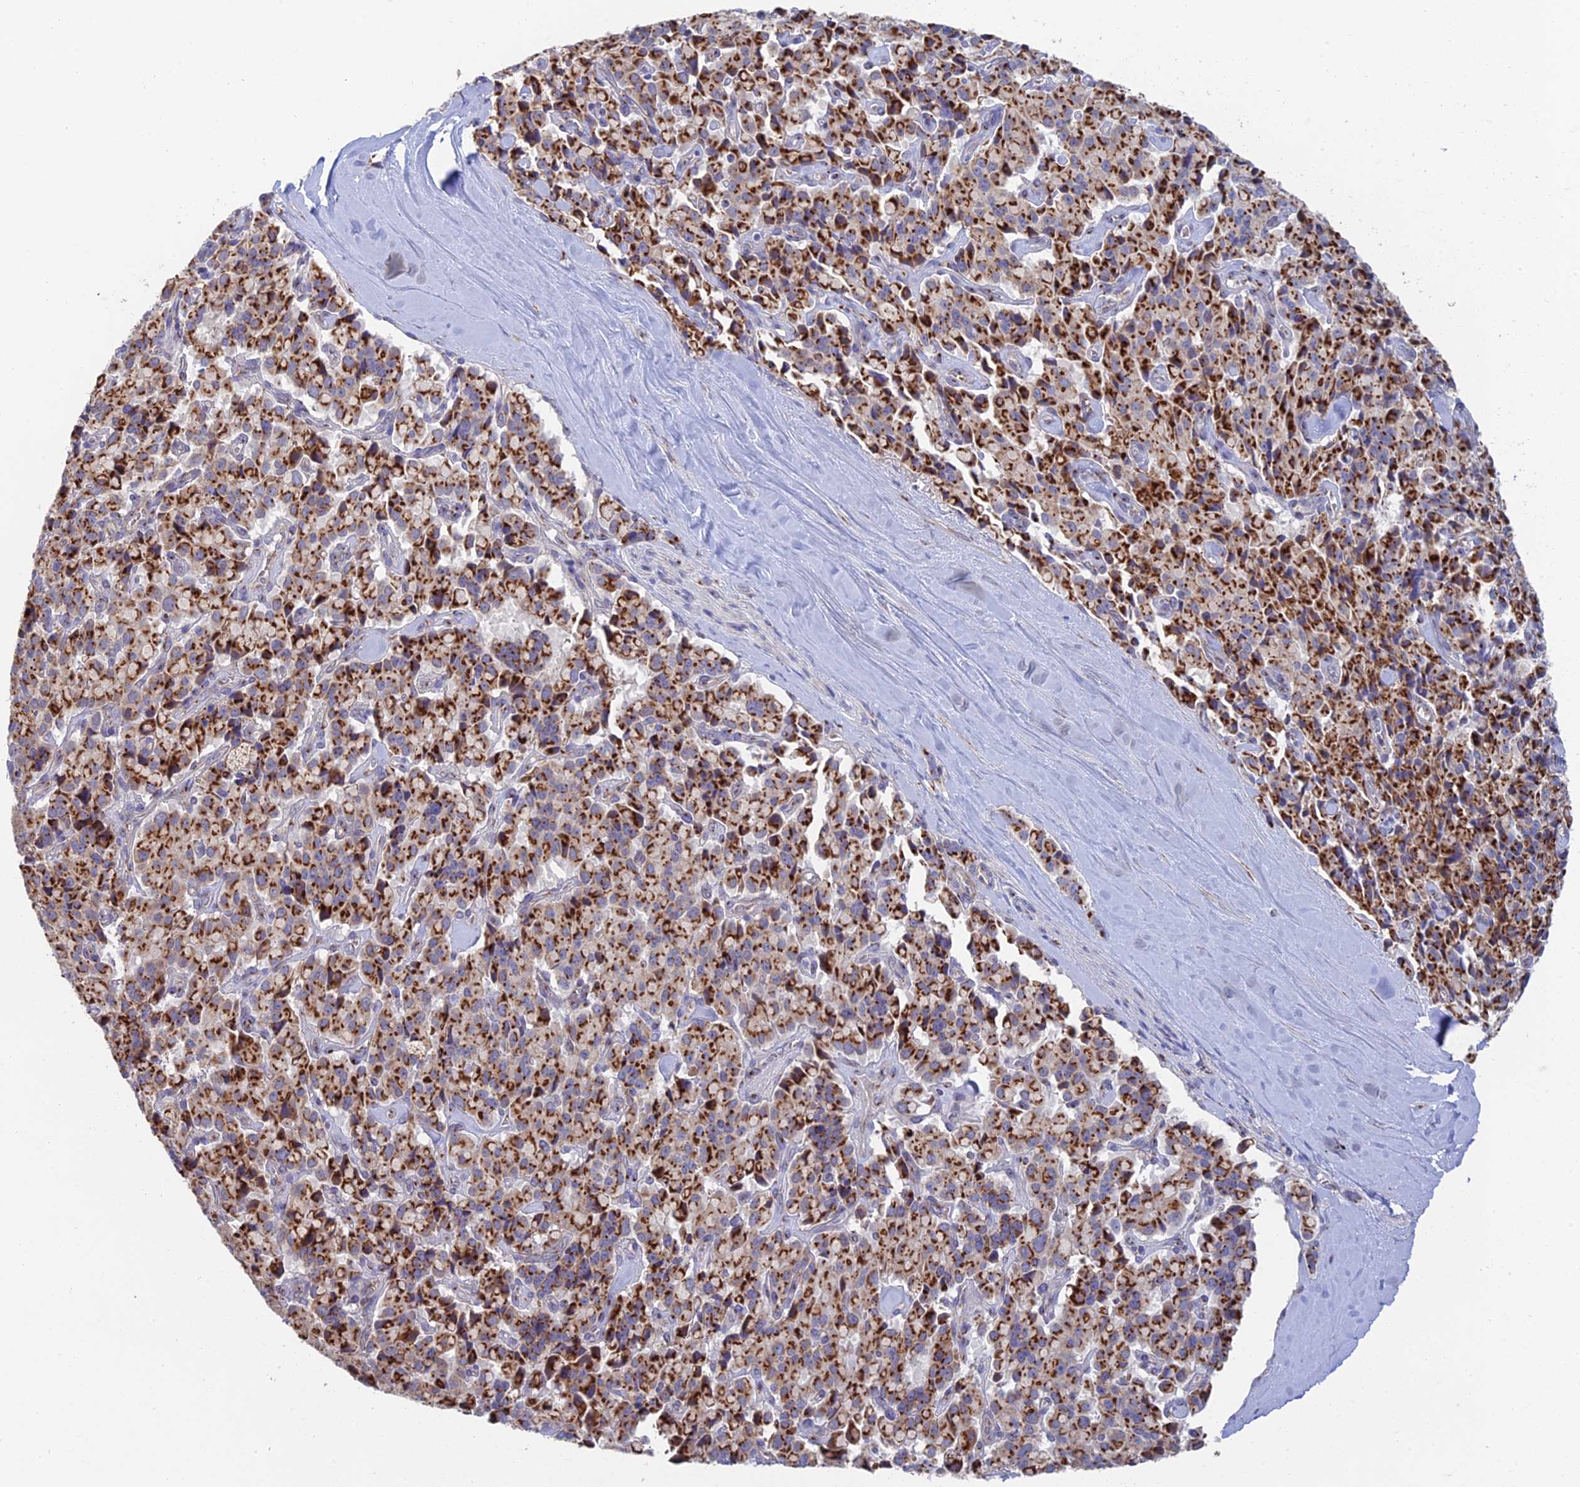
{"staining": {"intensity": "strong", "quantity": ">75%", "location": "cytoplasmic/membranous"}, "tissue": "pancreatic cancer", "cell_type": "Tumor cells", "image_type": "cancer", "snomed": [{"axis": "morphology", "description": "Adenocarcinoma, NOS"}, {"axis": "topography", "description": "Pancreas"}], "caption": "Immunohistochemical staining of human pancreatic cancer (adenocarcinoma) demonstrates strong cytoplasmic/membranous protein expression in about >75% of tumor cells.", "gene": "HS2ST1", "patient": {"sex": "male", "age": 65}}